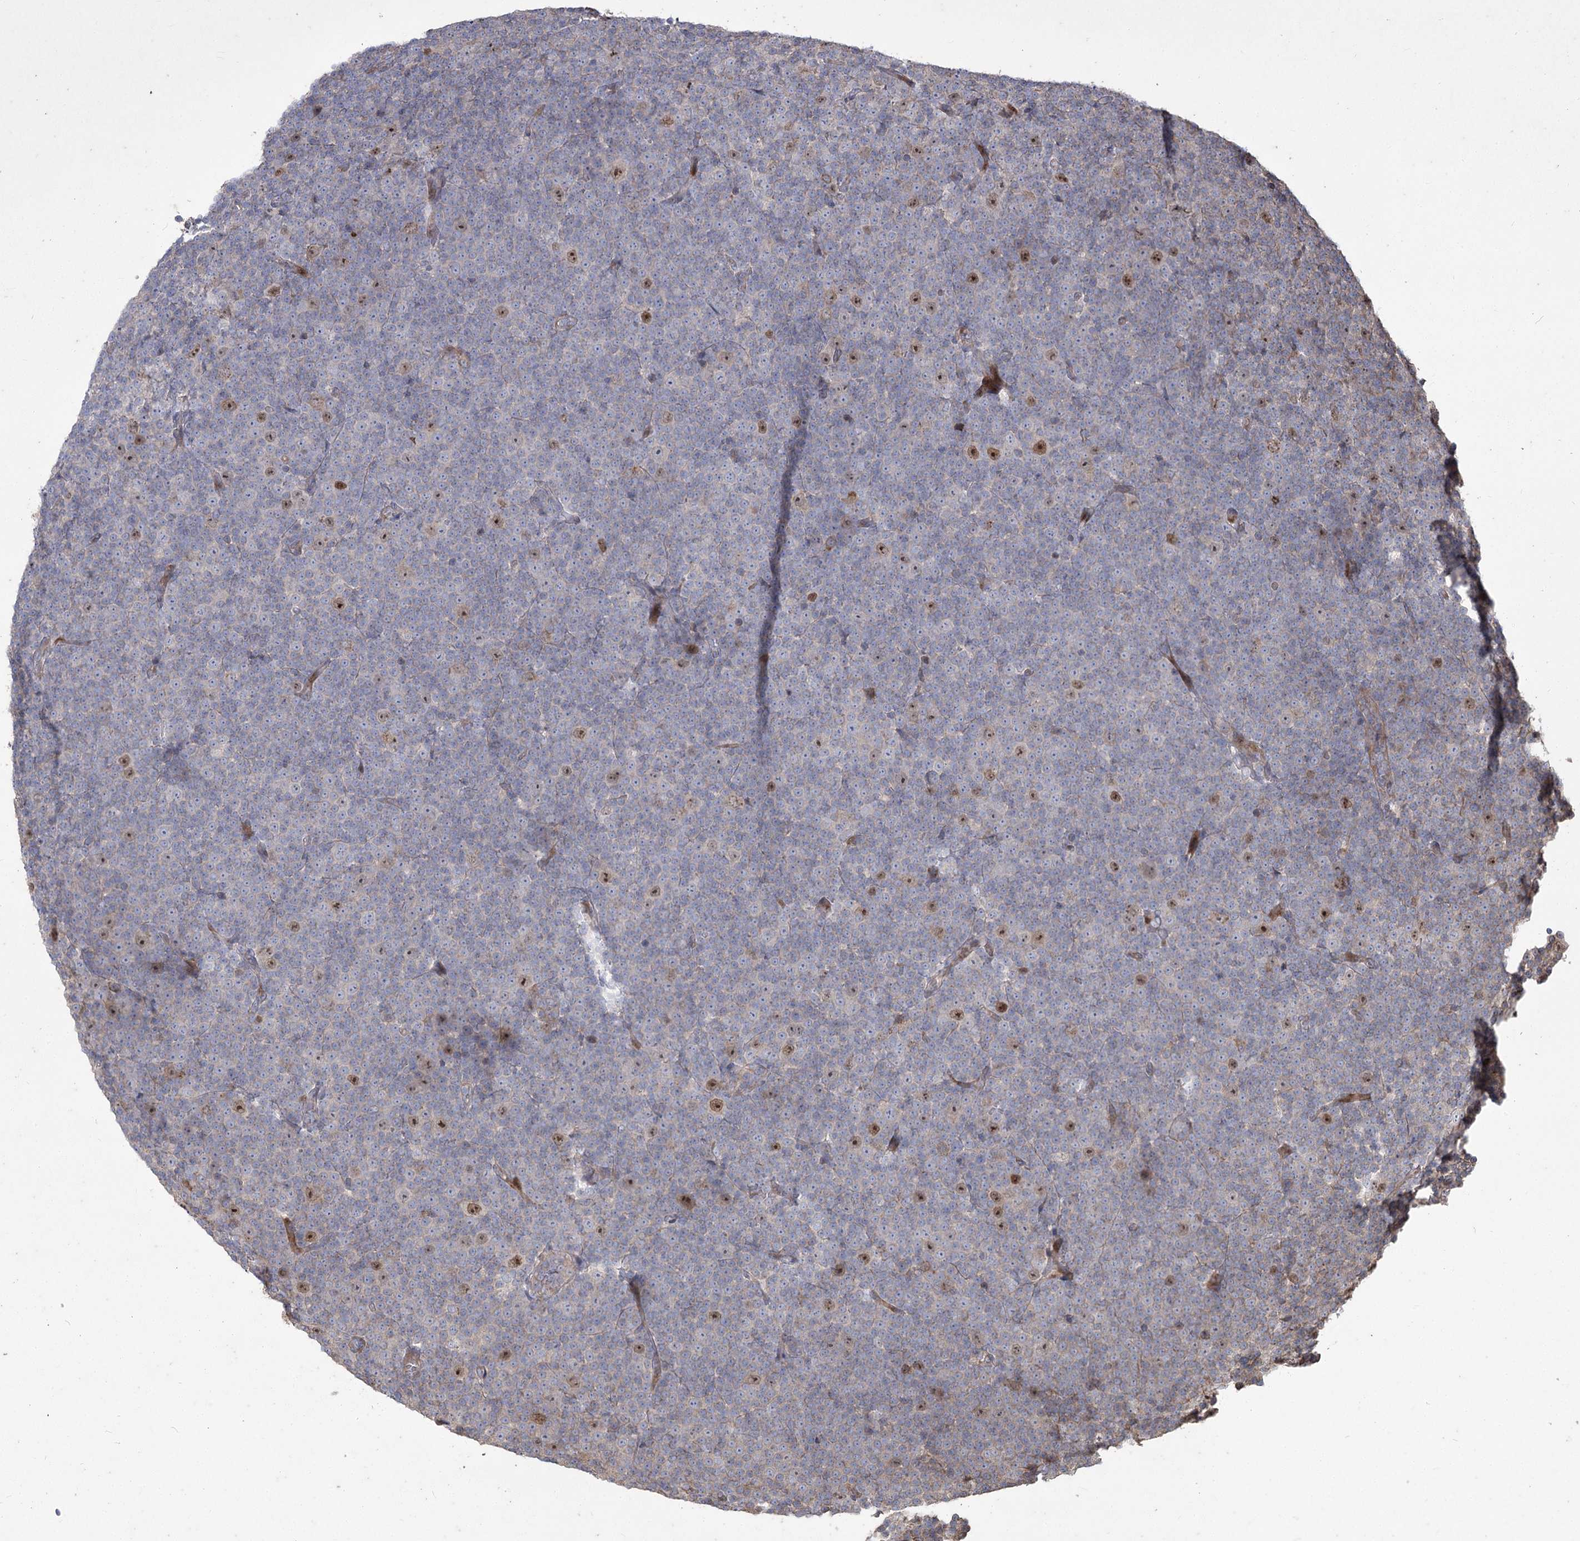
{"staining": {"intensity": "moderate", "quantity": "<25%", "location": "nuclear"}, "tissue": "lymphoma", "cell_type": "Tumor cells", "image_type": "cancer", "snomed": [{"axis": "morphology", "description": "Malignant lymphoma, non-Hodgkin's type, Low grade"}, {"axis": "topography", "description": "Lymph node"}], "caption": "Lymphoma stained with a protein marker displays moderate staining in tumor cells.", "gene": "PRC1", "patient": {"sex": "female", "age": 67}}